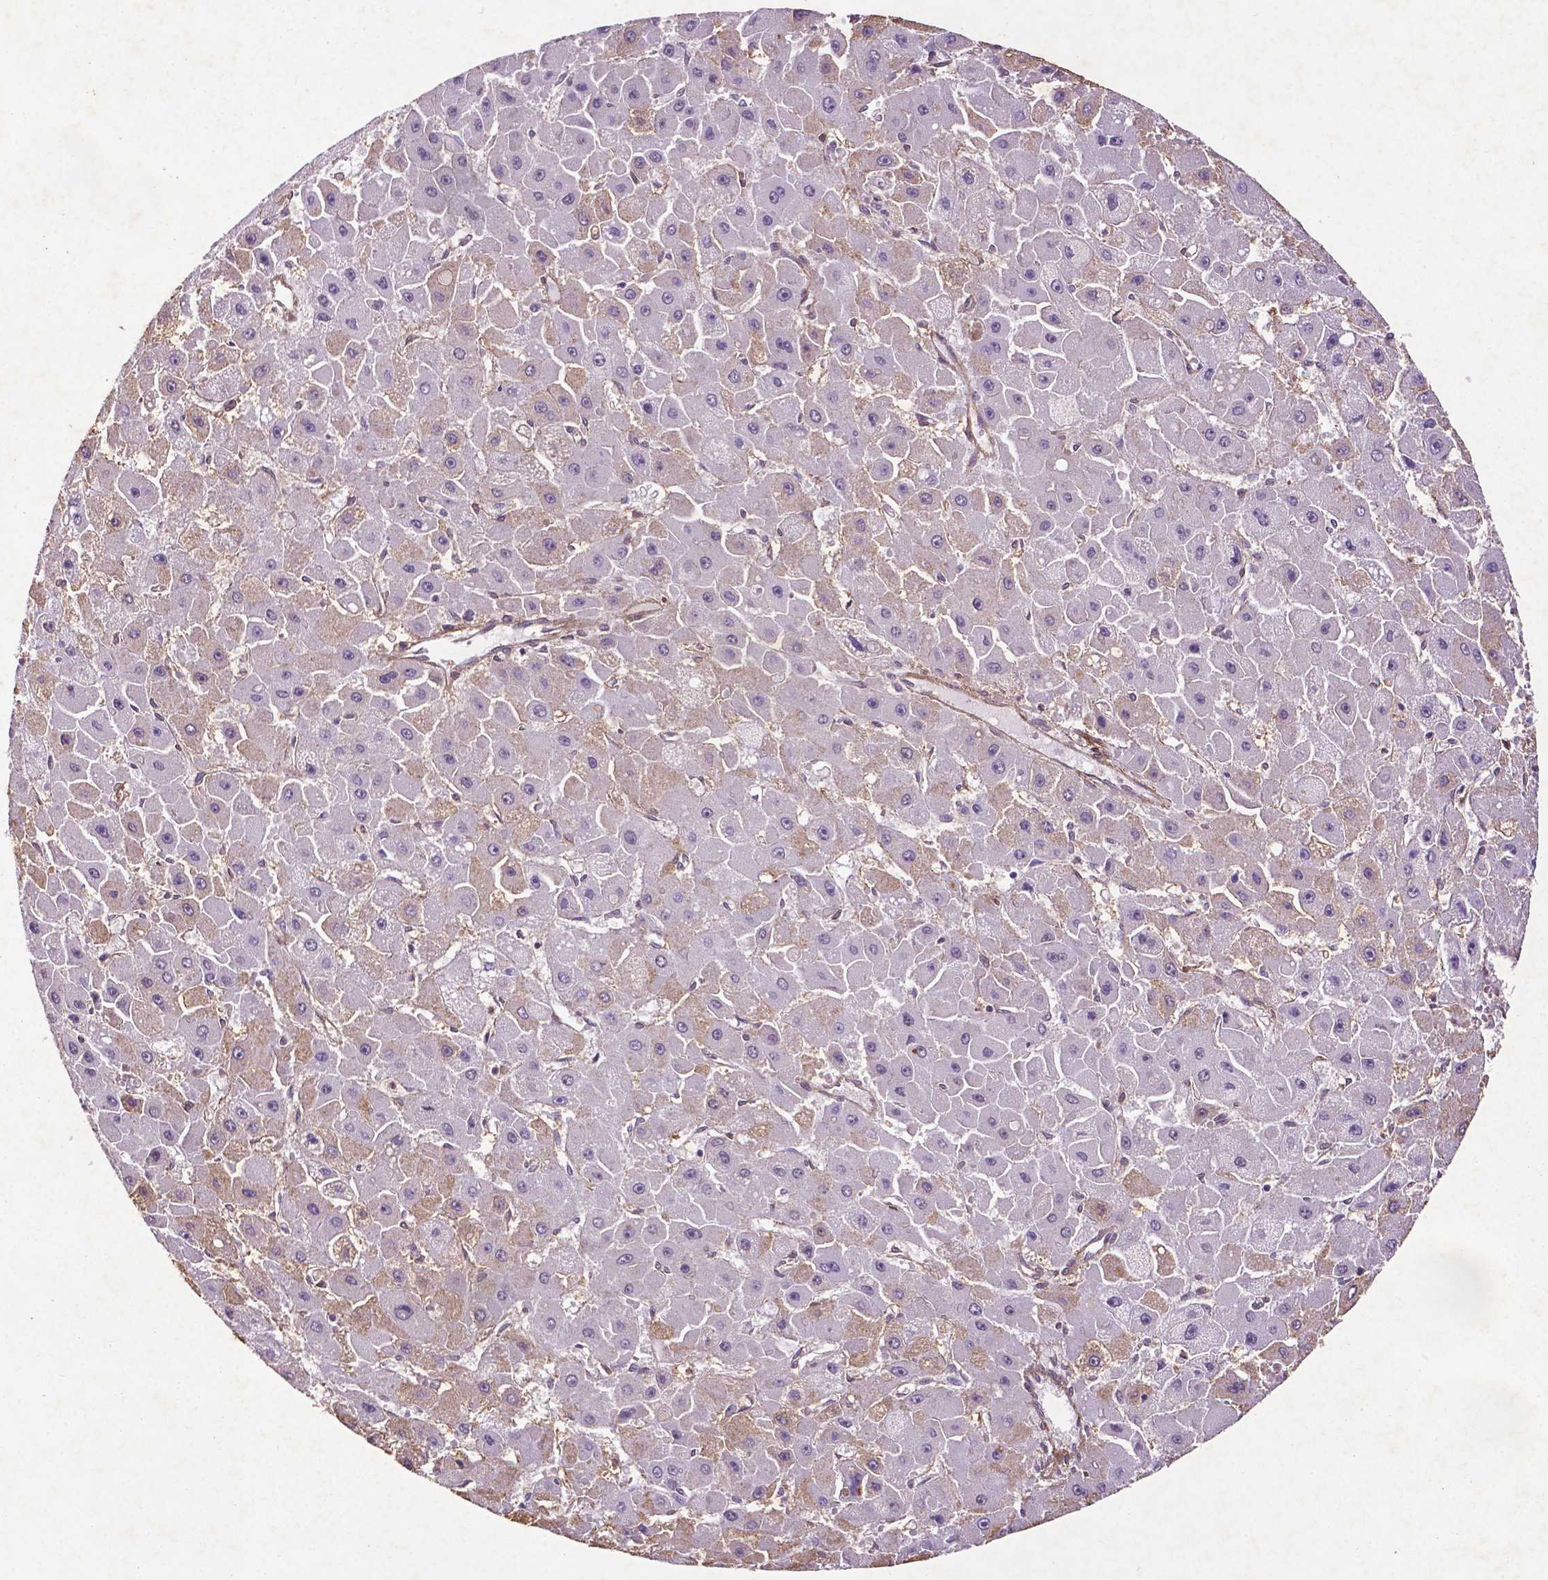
{"staining": {"intensity": "negative", "quantity": "none", "location": "none"}, "tissue": "liver cancer", "cell_type": "Tumor cells", "image_type": "cancer", "snomed": [{"axis": "morphology", "description": "Carcinoma, Hepatocellular, NOS"}, {"axis": "topography", "description": "Liver"}], "caption": "Human hepatocellular carcinoma (liver) stained for a protein using immunohistochemistry shows no staining in tumor cells.", "gene": "RRAS", "patient": {"sex": "female", "age": 25}}